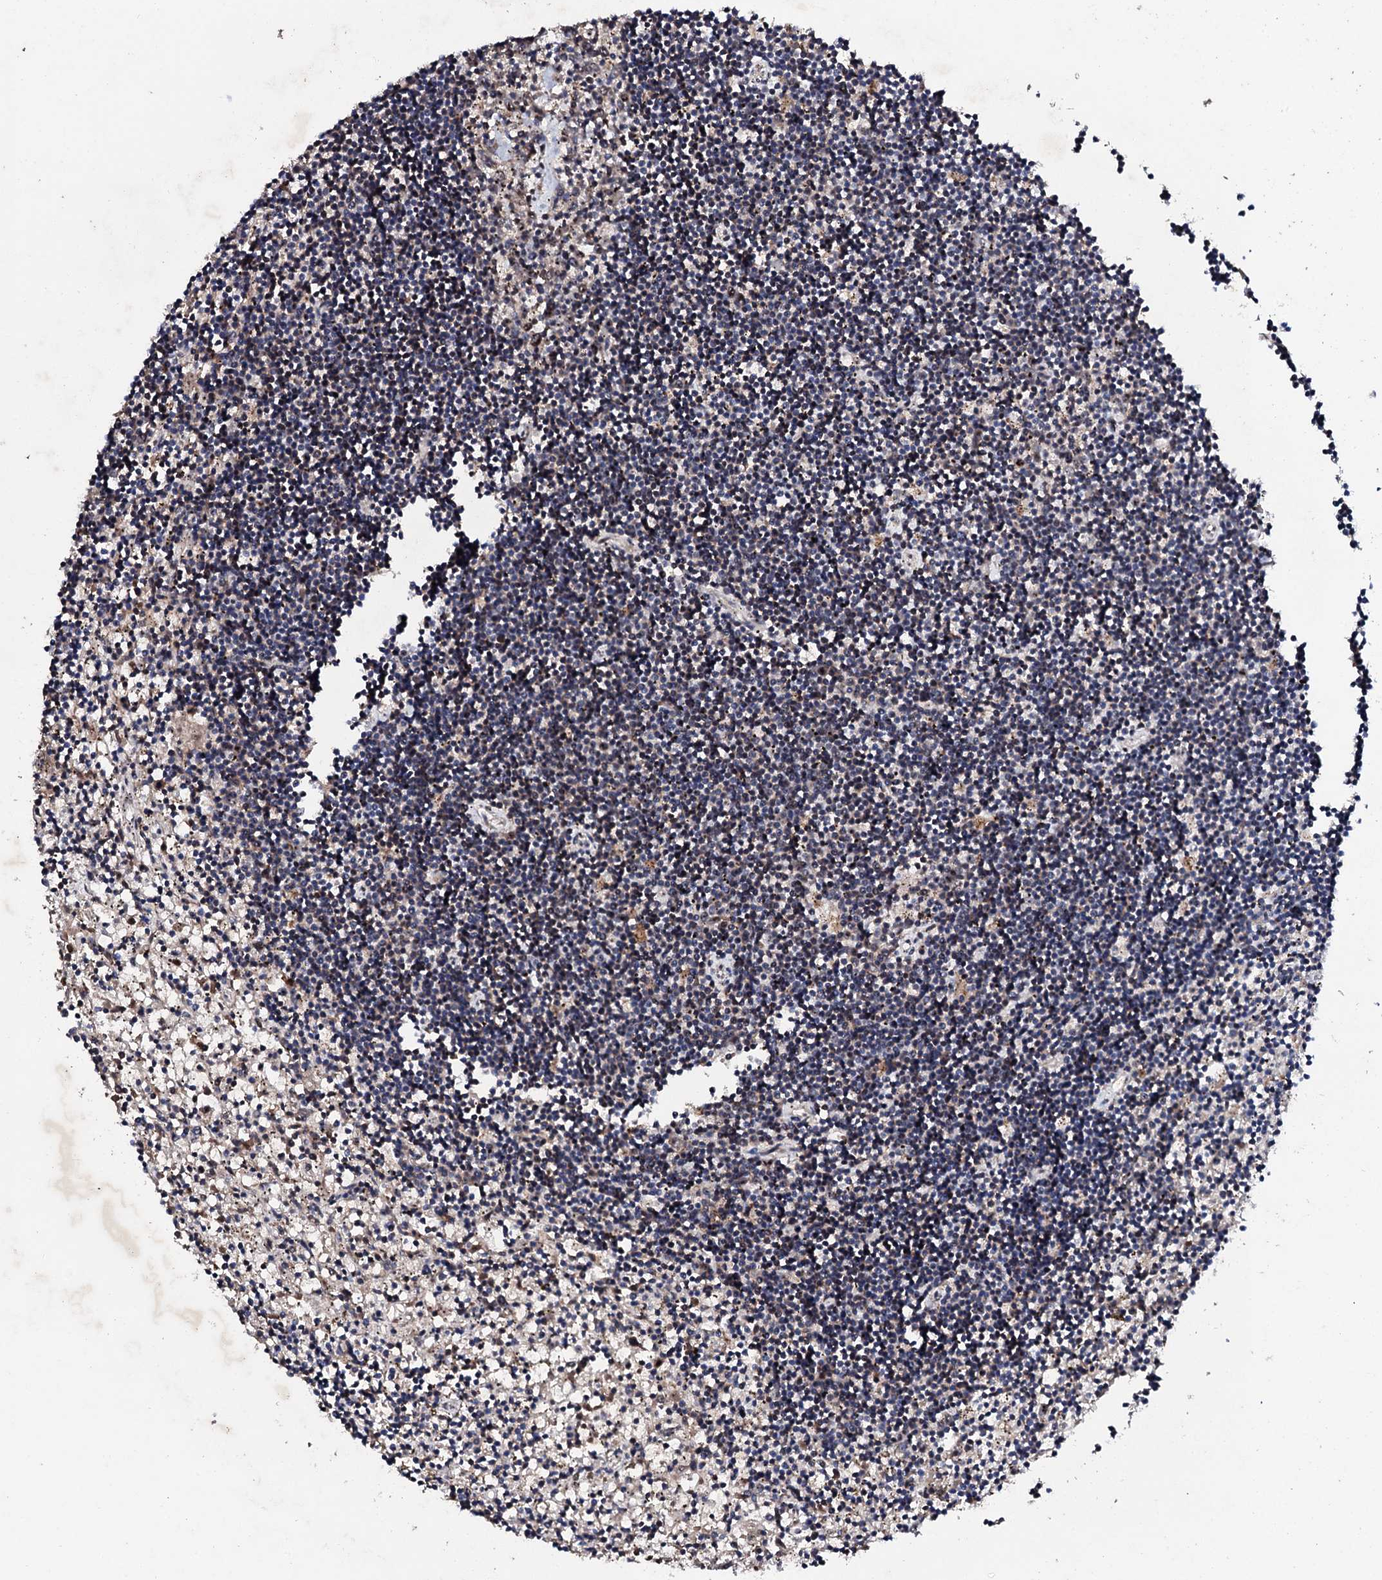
{"staining": {"intensity": "negative", "quantity": "none", "location": "none"}, "tissue": "lymphoma", "cell_type": "Tumor cells", "image_type": "cancer", "snomed": [{"axis": "morphology", "description": "Malignant lymphoma, non-Hodgkin's type, Low grade"}, {"axis": "topography", "description": "Spleen"}], "caption": "High magnification brightfield microscopy of lymphoma stained with DAB (3,3'-diaminobenzidine) (brown) and counterstained with hematoxylin (blue): tumor cells show no significant staining. The staining was performed using DAB (3,3'-diaminobenzidine) to visualize the protein expression in brown, while the nuclei were stained in blue with hematoxylin (Magnification: 20x).", "gene": "GTPBP4", "patient": {"sex": "male", "age": 76}}